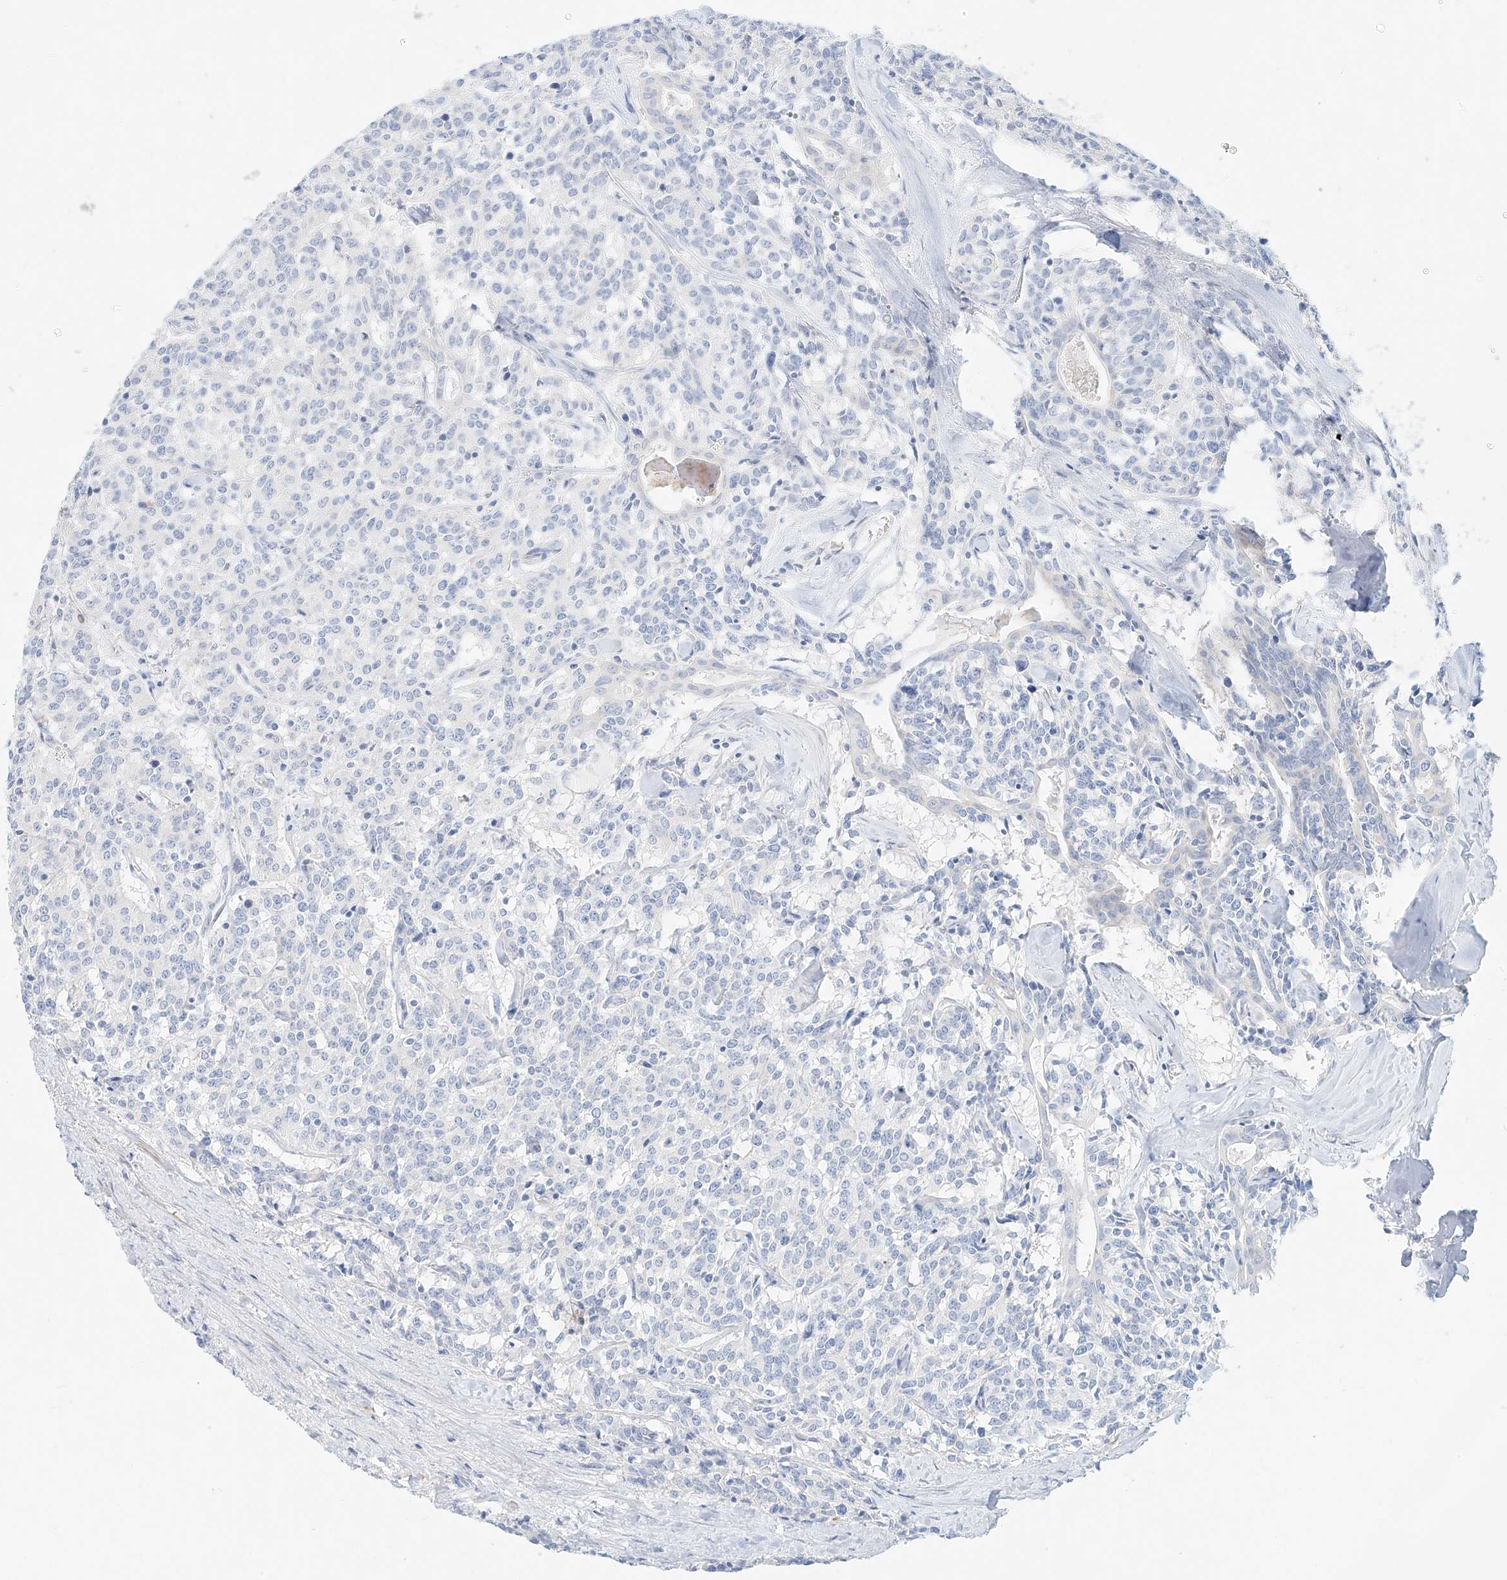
{"staining": {"intensity": "negative", "quantity": "none", "location": "none"}, "tissue": "carcinoid", "cell_type": "Tumor cells", "image_type": "cancer", "snomed": [{"axis": "morphology", "description": "Carcinoid, malignant, NOS"}, {"axis": "topography", "description": "Lung"}], "caption": "This is an IHC histopathology image of human carcinoid. There is no positivity in tumor cells.", "gene": "ST3GAL5", "patient": {"sex": "female", "age": 46}}